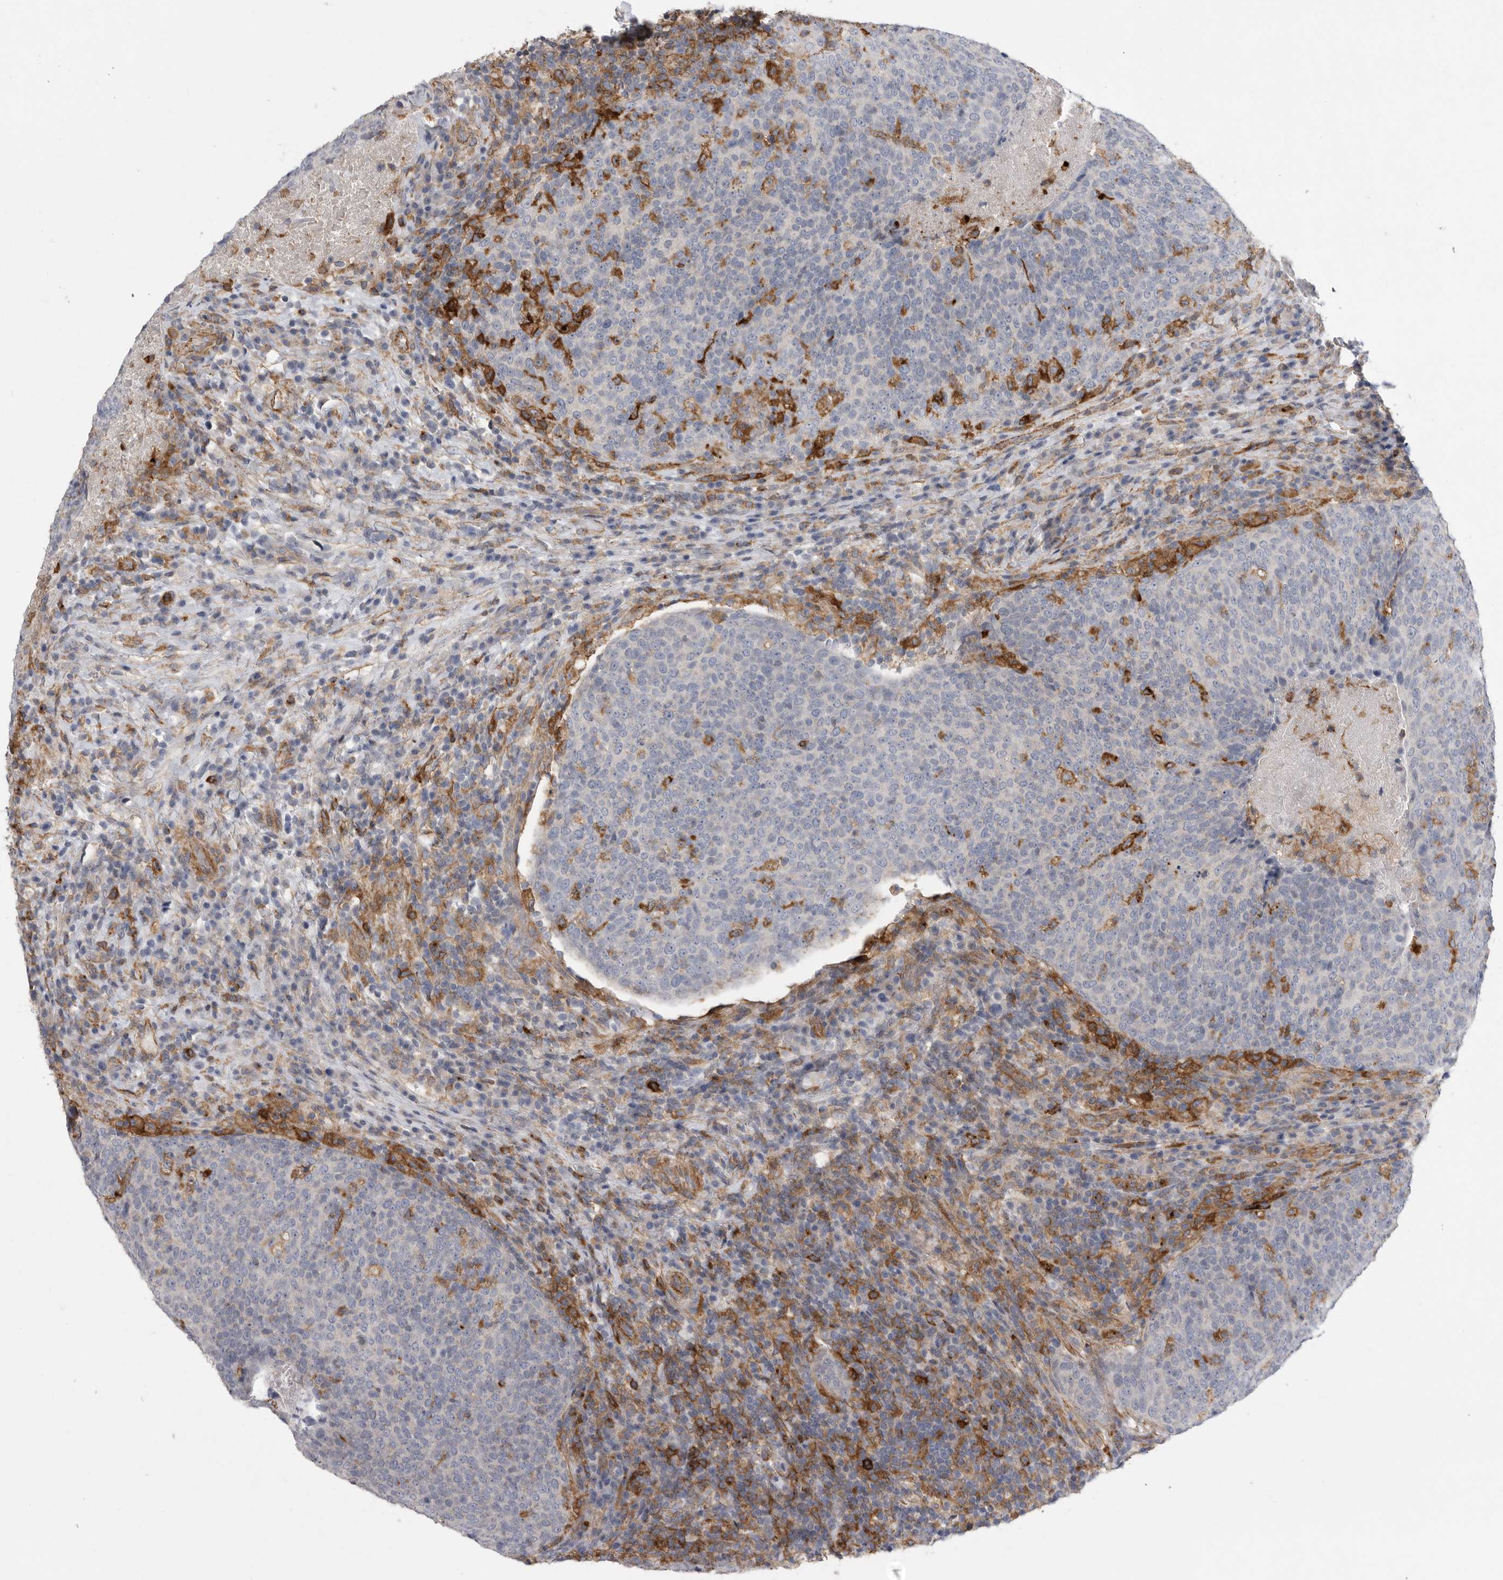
{"staining": {"intensity": "negative", "quantity": "none", "location": "none"}, "tissue": "head and neck cancer", "cell_type": "Tumor cells", "image_type": "cancer", "snomed": [{"axis": "morphology", "description": "Squamous cell carcinoma, NOS"}, {"axis": "morphology", "description": "Squamous cell carcinoma, metastatic, NOS"}, {"axis": "topography", "description": "Lymph node"}, {"axis": "topography", "description": "Head-Neck"}], "caption": "The photomicrograph exhibits no staining of tumor cells in head and neck cancer (squamous cell carcinoma).", "gene": "SIGLEC10", "patient": {"sex": "male", "age": 62}}